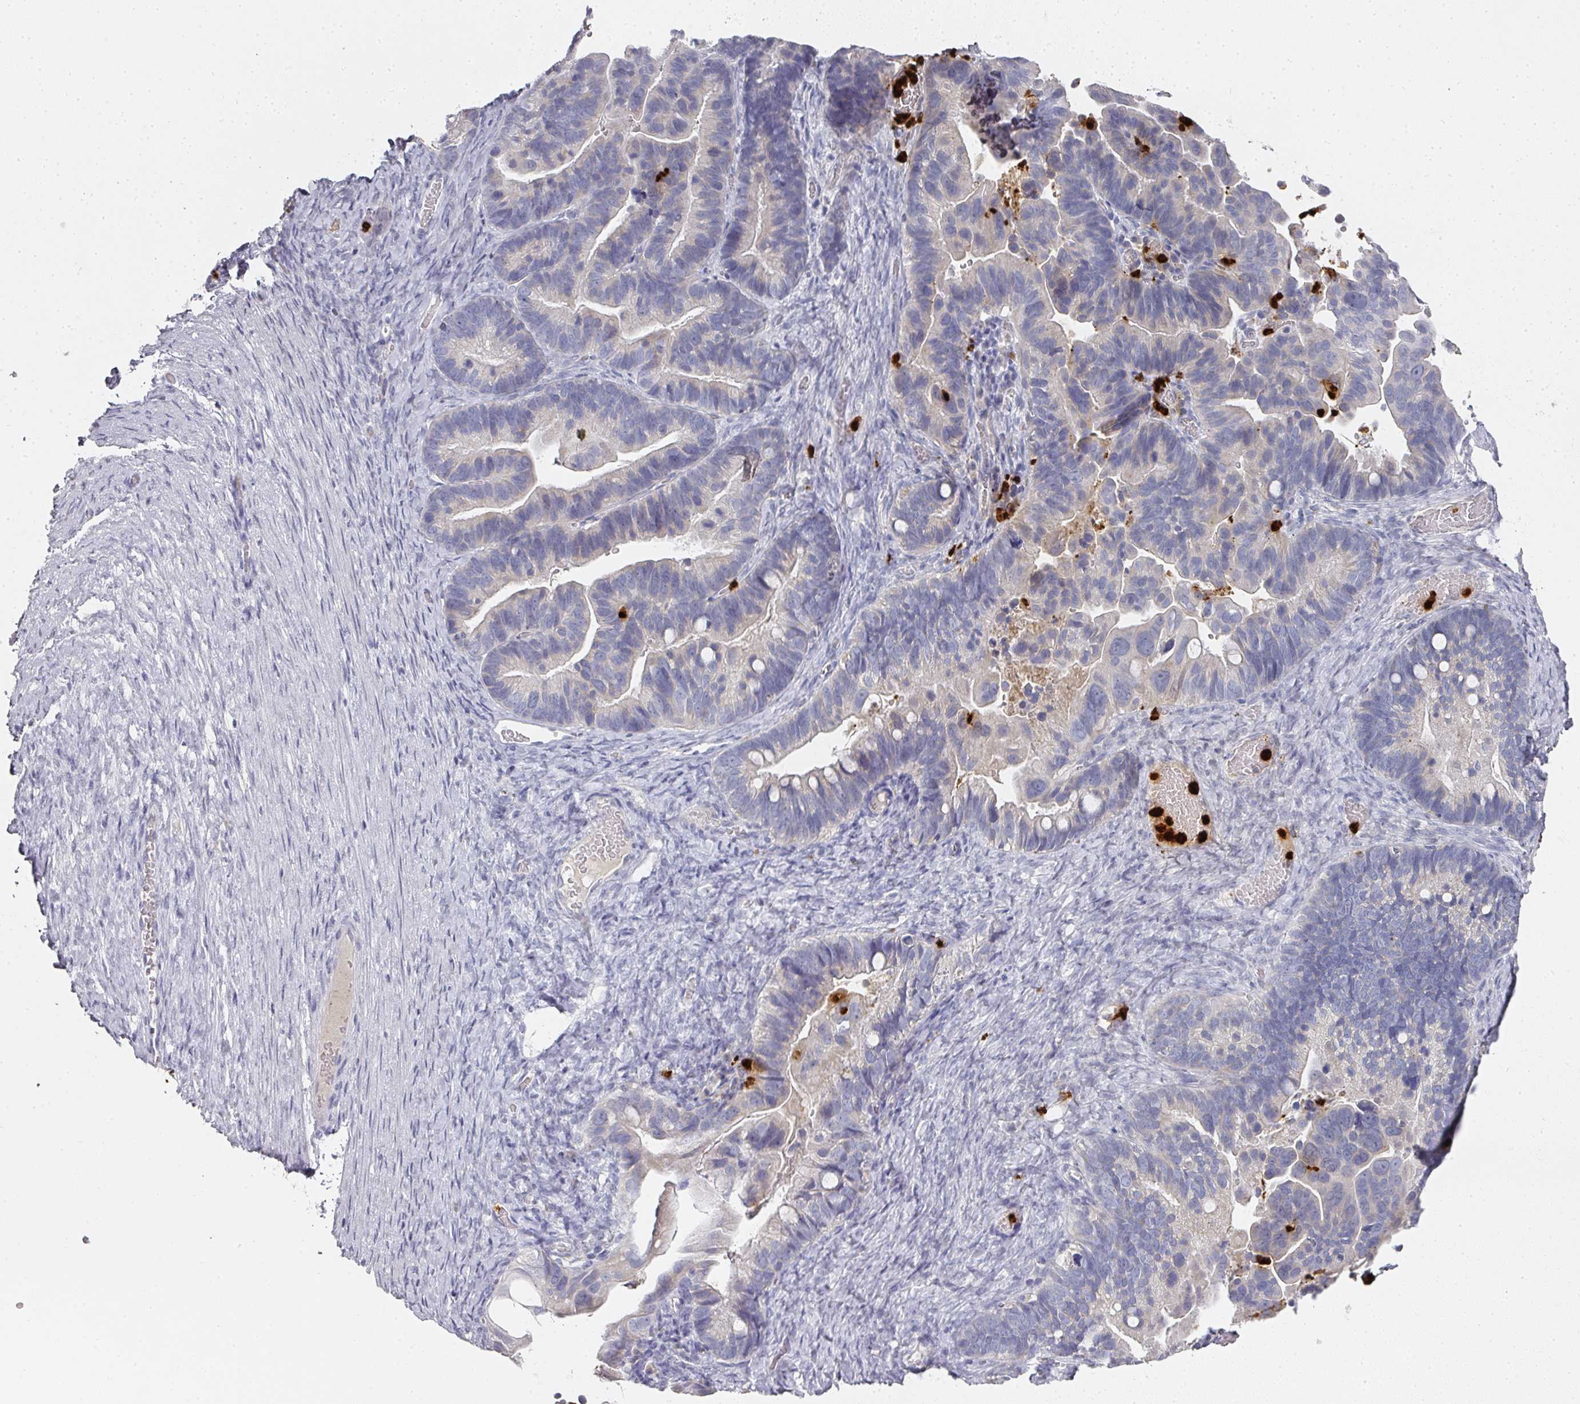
{"staining": {"intensity": "weak", "quantity": "<25%", "location": "cytoplasmic/membranous"}, "tissue": "ovarian cancer", "cell_type": "Tumor cells", "image_type": "cancer", "snomed": [{"axis": "morphology", "description": "Cystadenocarcinoma, serous, NOS"}, {"axis": "topography", "description": "Ovary"}], "caption": "The histopathology image displays no significant staining in tumor cells of ovarian serous cystadenocarcinoma. (DAB (3,3'-diaminobenzidine) immunohistochemistry (IHC) visualized using brightfield microscopy, high magnification).", "gene": "CAMP", "patient": {"sex": "female", "age": 56}}